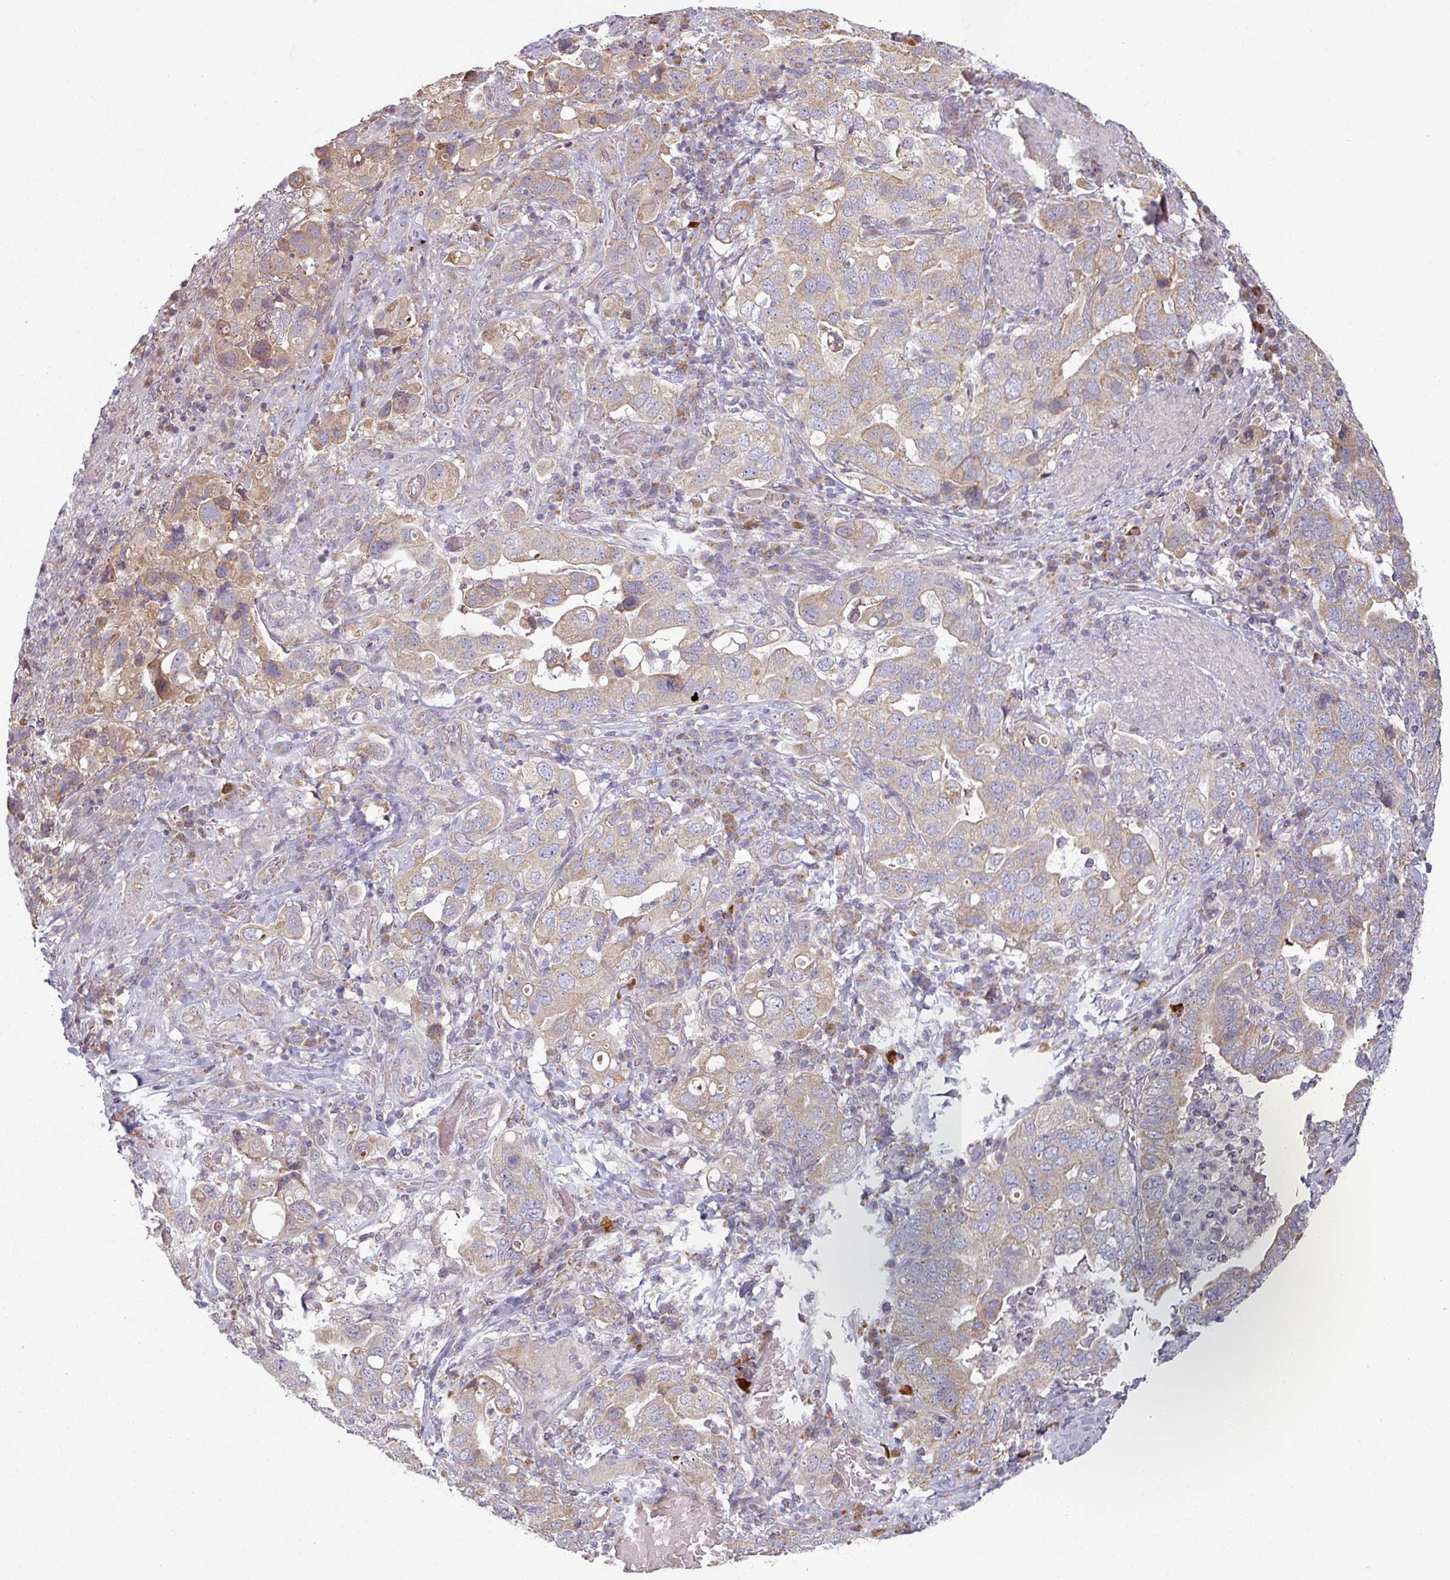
{"staining": {"intensity": "moderate", "quantity": "25%-75%", "location": "cytoplasmic/membranous"}, "tissue": "stomach cancer", "cell_type": "Tumor cells", "image_type": "cancer", "snomed": [{"axis": "morphology", "description": "Adenocarcinoma, NOS"}, {"axis": "topography", "description": "Stomach, upper"}], "caption": "An immunohistochemistry (IHC) histopathology image of tumor tissue is shown. Protein staining in brown highlights moderate cytoplasmic/membranous positivity in adenocarcinoma (stomach) within tumor cells.", "gene": "PLEKHJ1", "patient": {"sex": "male", "age": 62}}